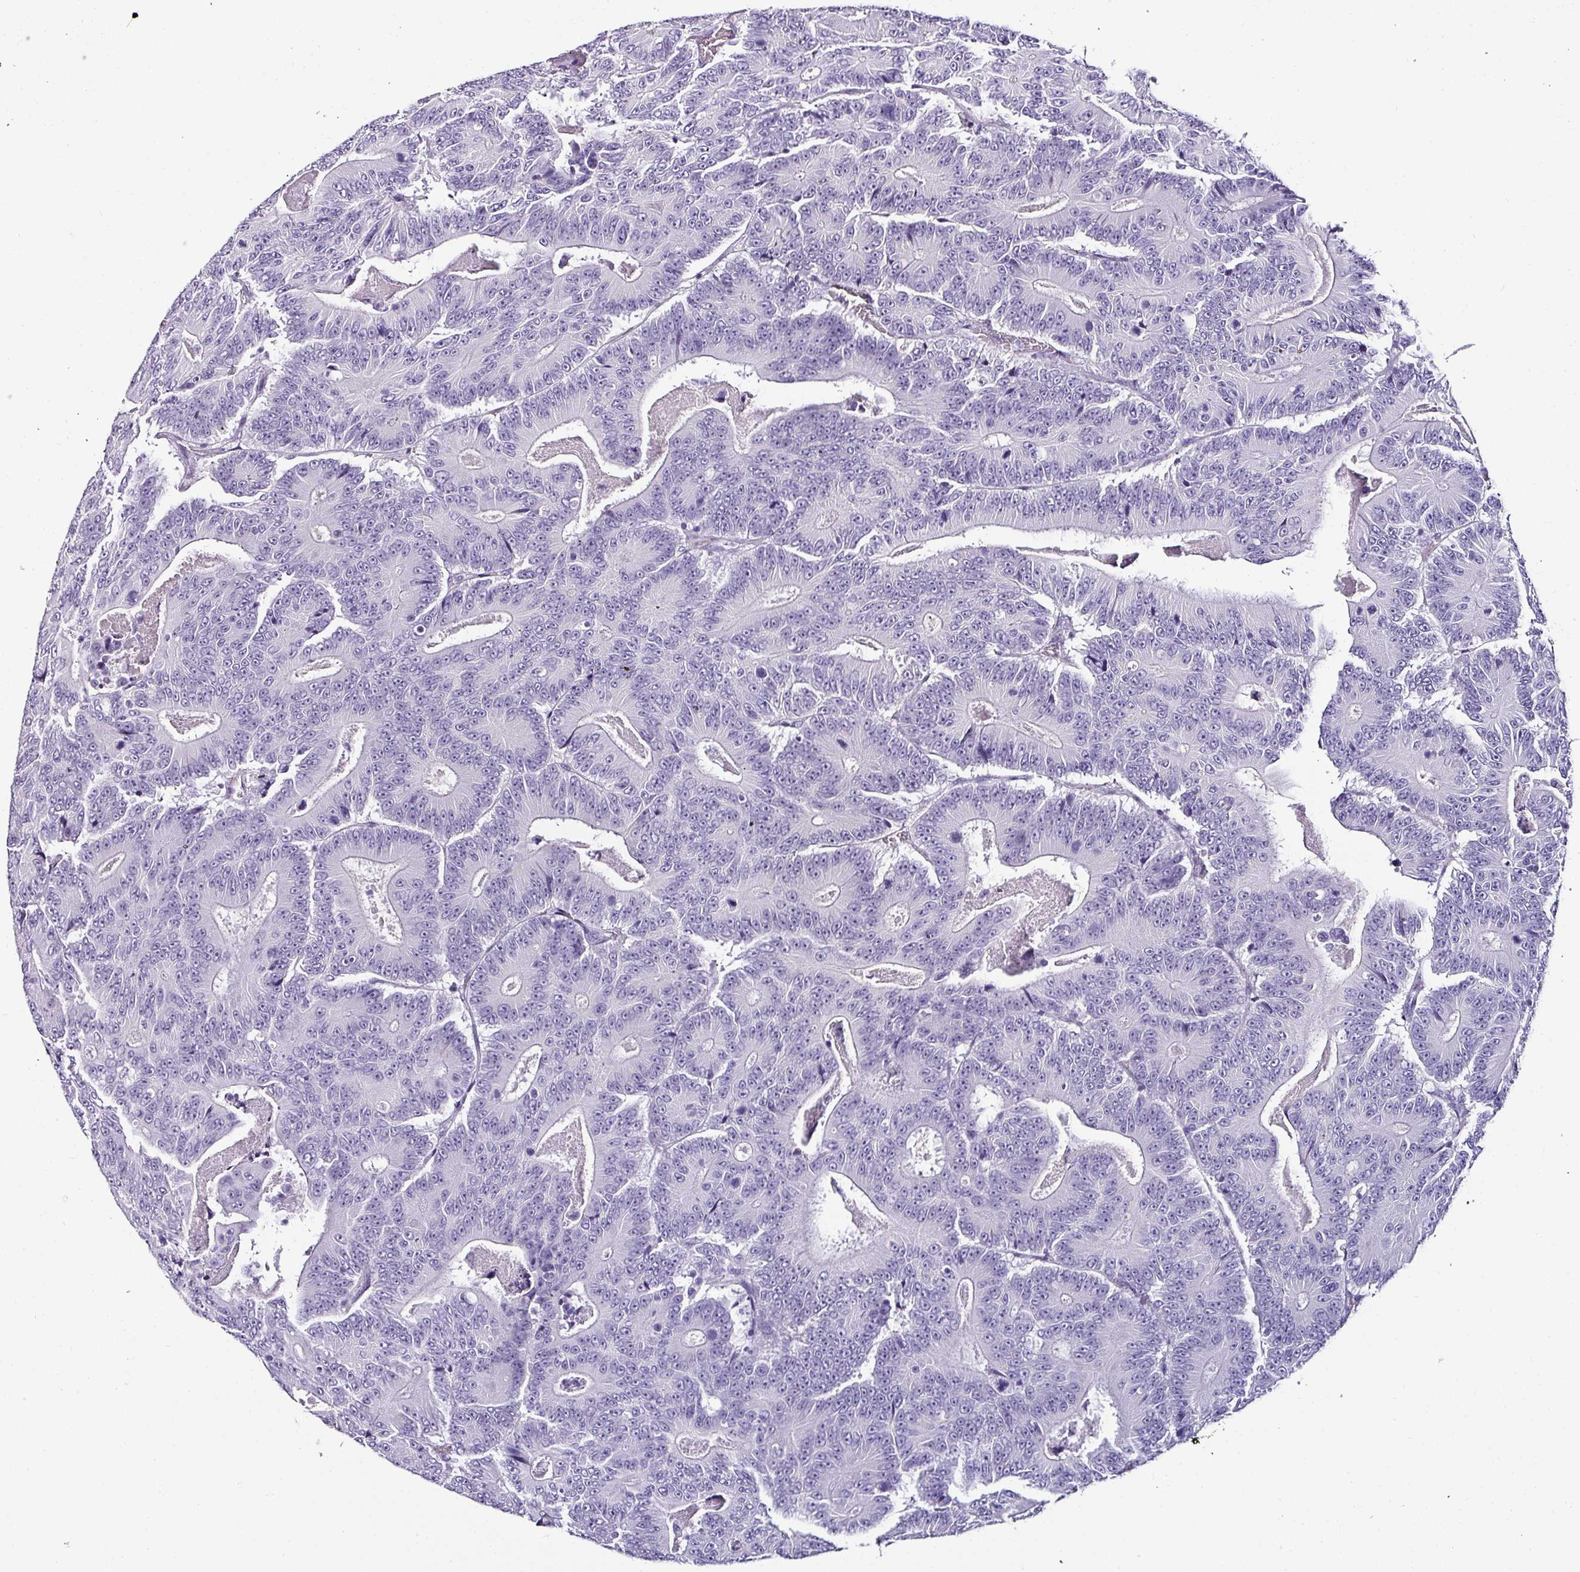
{"staining": {"intensity": "negative", "quantity": "none", "location": "none"}, "tissue": "colorectal cancer", "cell_type": "Tumor cells", "image_type": "cancer", "snomed": [{"axis": "morphology", "description": "Adenocarcinoma, NOS"}, {"axis": "topography", "description": "Colon"}], "caption": "There is no significant positivity in tumor cells of colorectal cancer (adenocarcinoma).", "gene": "NAPSA", "patient": {"sex": "male", "age": 83}}